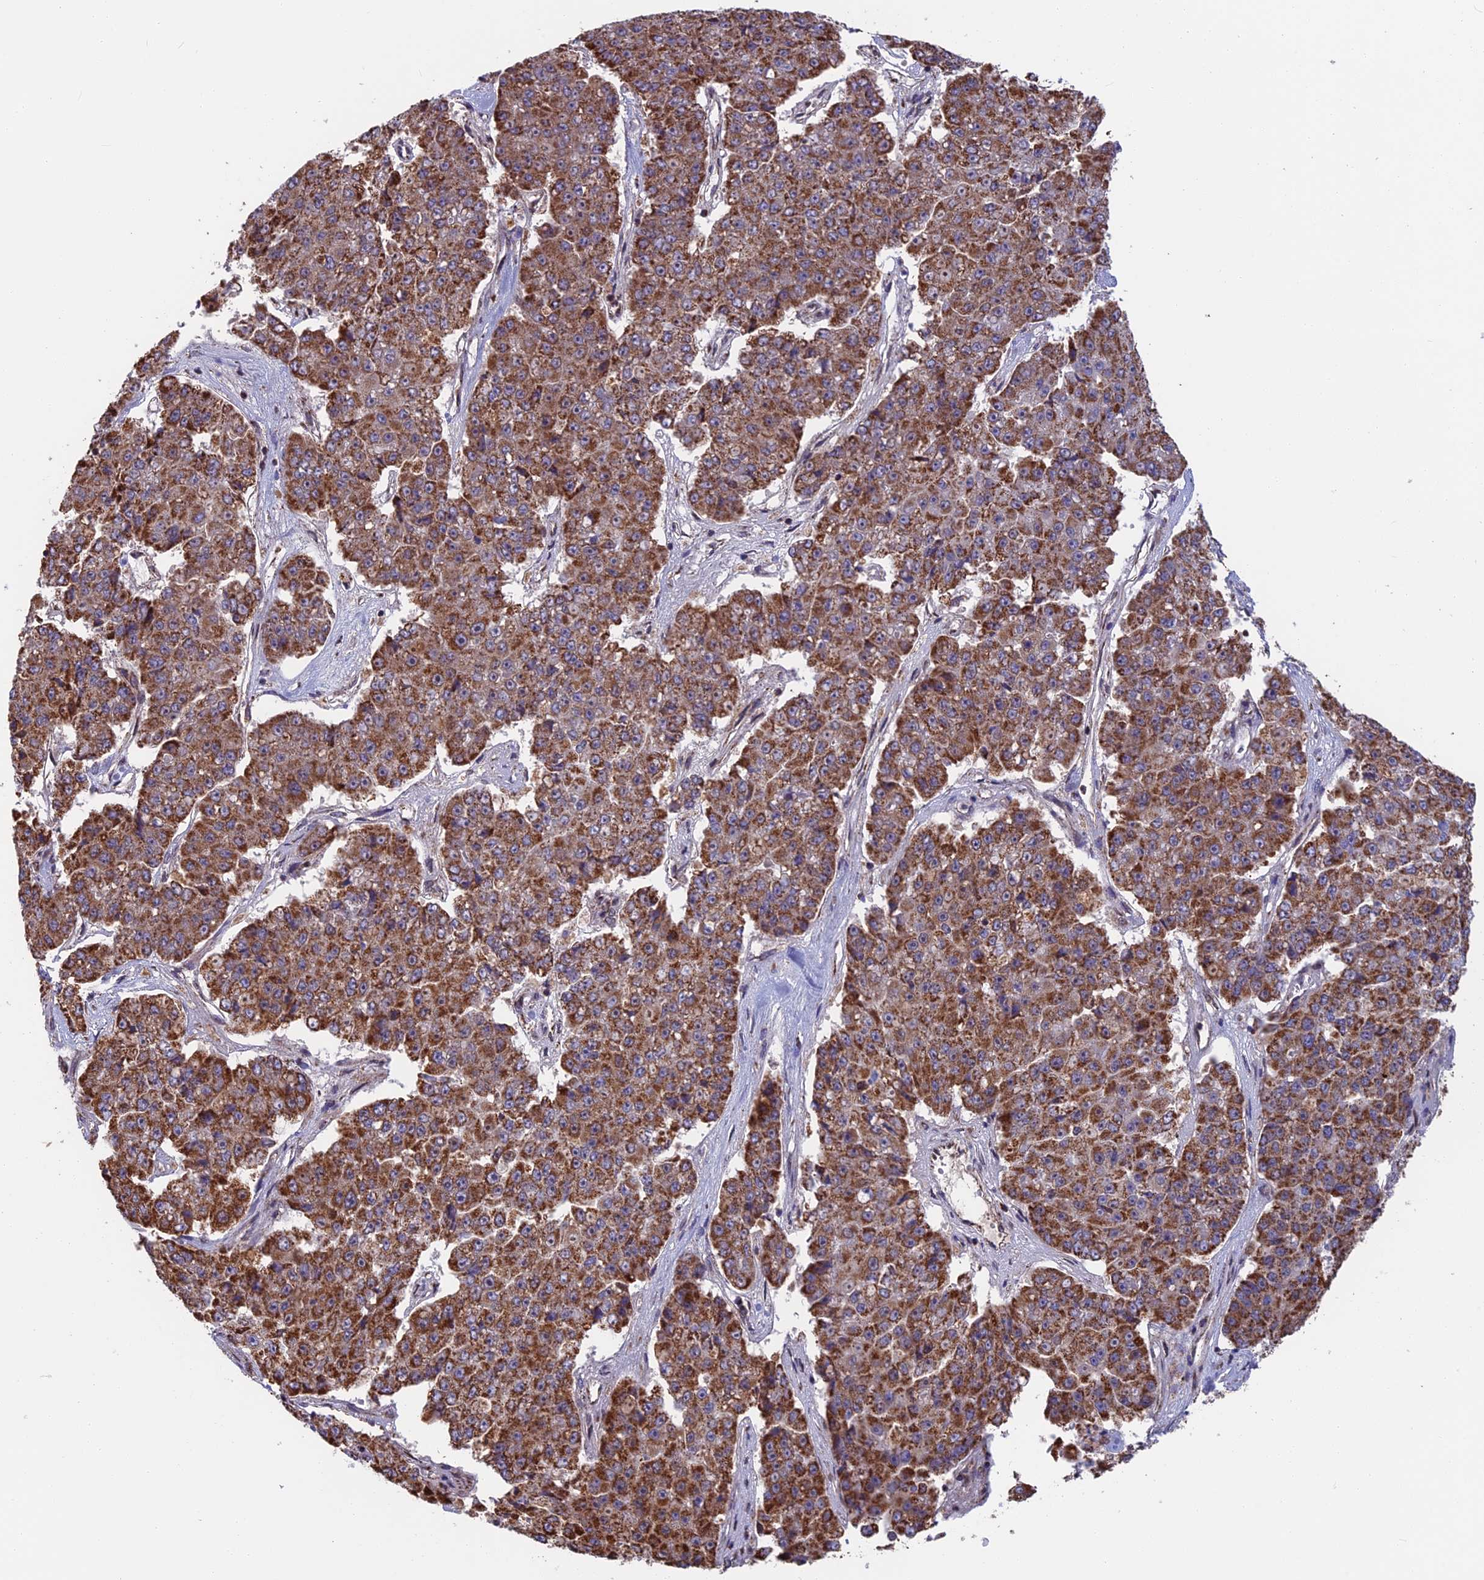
{"staining": {"intensity": "strong", "quantity": ">75%", "location": "cytoplasmic/membranous"}, "tissue": "pancreatic cancer", "cell_type": "Tumor cells", "image_type": "cancer", "snomed": [{"axis": "morphology", "description": "Adenocarcinoma, NOS"}, {"axis": "topography", "description": "Pancreas"}], "caption": "This micrograph shows immunohistochemistry (IHC) staining of adenocarcinoma (pancreatic), with high strong cytoplasmic/membranous staining in approximately >75% of tumor cells.", "gene": "CS", "patient": {"sex": "male", "age": 50}}